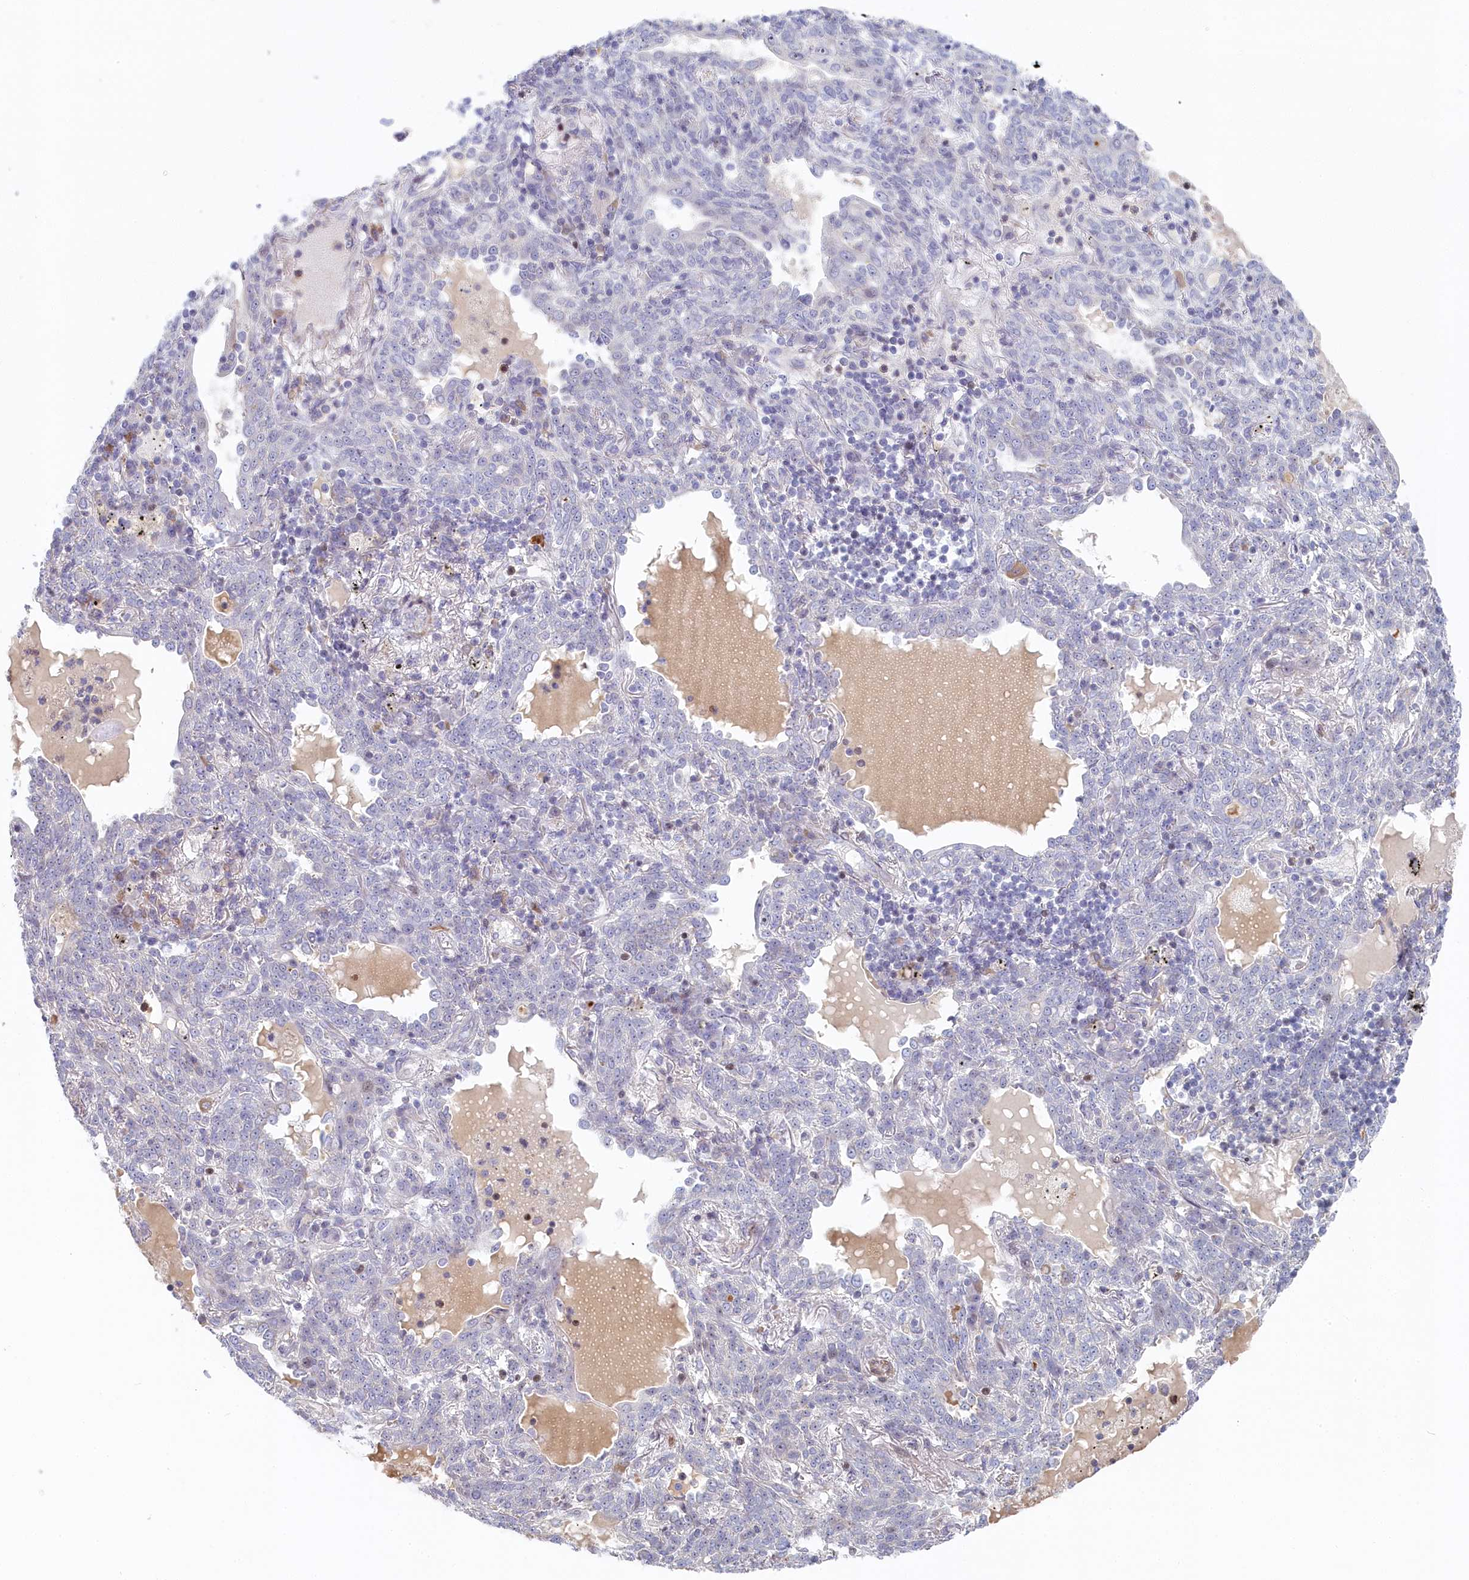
{"staining": {"intensity": "negative", "quantity": "none", "location": "none"}, "tissue": "lung cancer", "cell_type": "Tumor cells", "image_type": "cancer", "snomed": [{"axis": "morphology", "description": "Squamous cell carcinoma, NOS"}, {"axis": "topography", "description": "Lung"}], "caption": "This is a photomicrograph of immunohistochemistry staining of lung cancer, which shows no positivity in tumor cells.", "gene": "INTS4", "patient": {"sex": "female", "age": 70}}